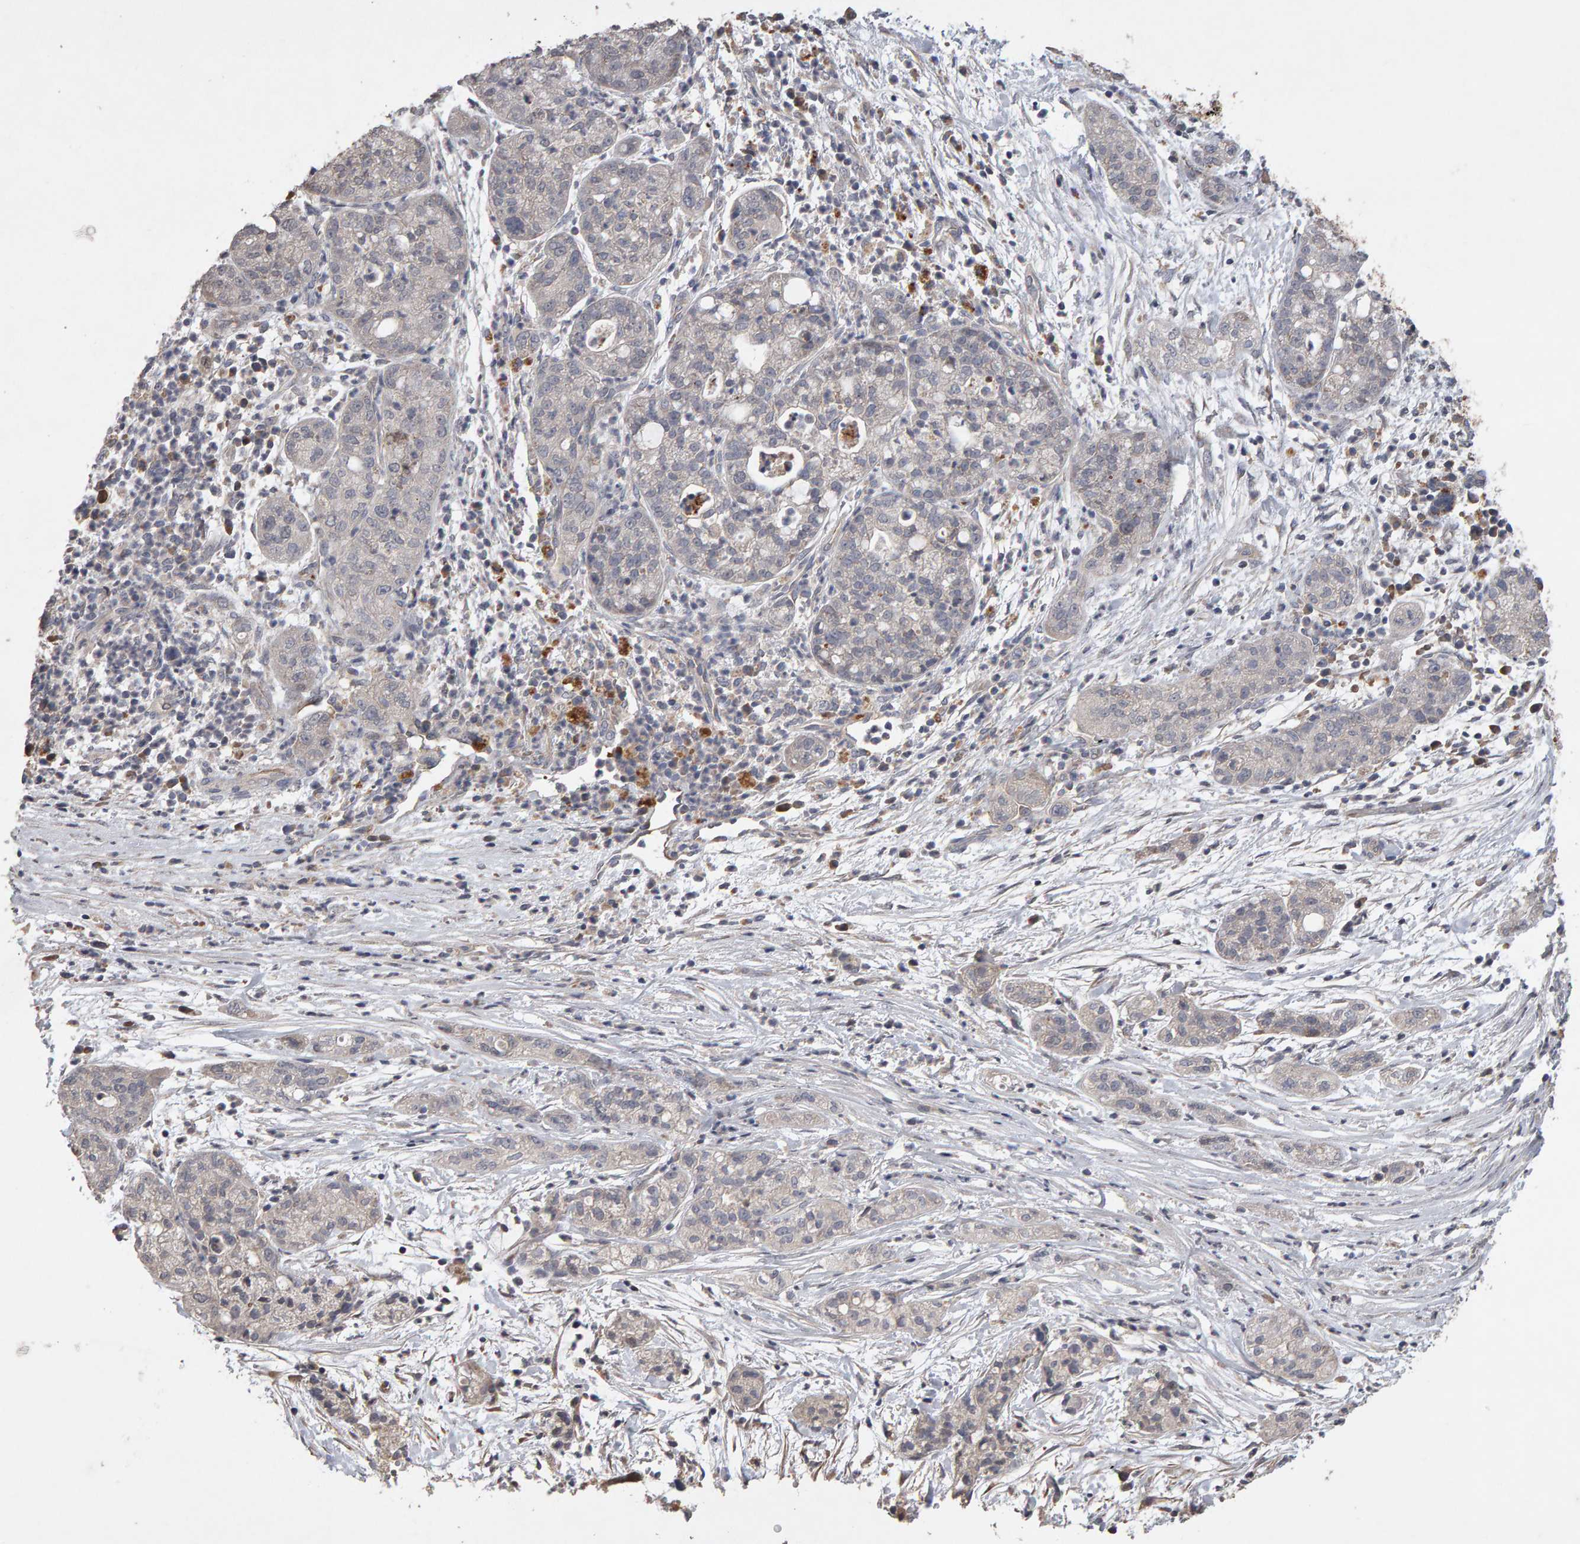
{"staining": {"intensity": "negative", "quantity": "none", "location": "none"}, "tissue": "pancreatic cancer", "cell_type": "Tumor cells", "image_type": "cancer", "snomed": [{"axis": "morphology", "description": "Adenocarcinoma, NOS"}, {"axis": "topography", "description": "Pancreas"}], "caption": "Immunohistochemistry of human pancreatic adenocarcinoma demonstrates no positivity in tumor cells.", "gene": "COASY", "patient": {"sex": "female", "age": 78}}